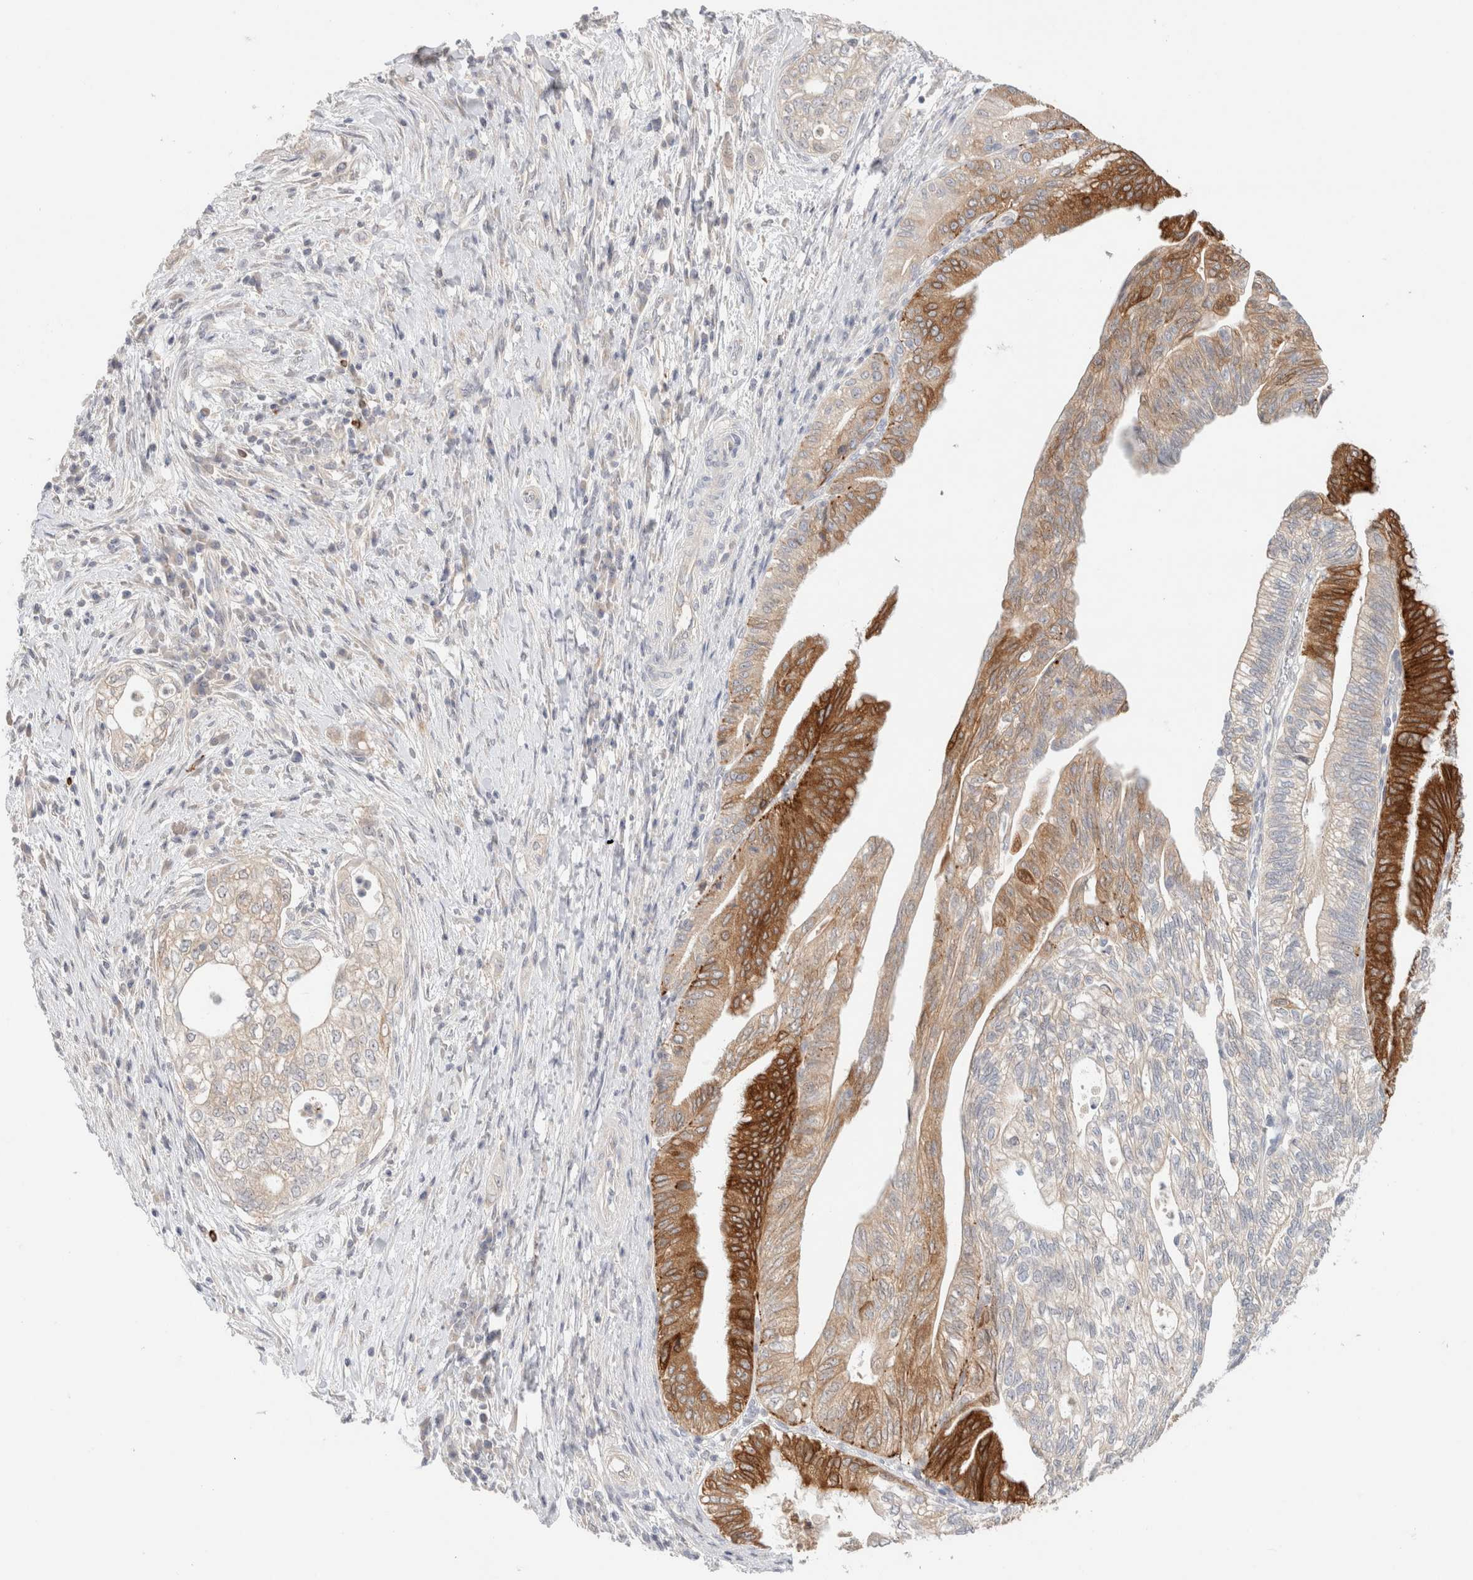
{"staining": {"intensity": "strong", "quantity": "<25%", "location": "cytoplasmic/membranous"}, "tissue": "pancreatic cancer", "cell_type": "Tumor cells", "image_type": "cancer", "snomed": [{"axis": "morphology", "description": "Adenocarcinoma, NOS"}, {"axis": "topography", "description": "Pancreas"}], "caption": "Brown immunohistochemical staining in human adenocarcinoma (pancreatic) reveals strong cytoplasmic/membranous positivity in about <25% of tumor cells.", "gene": "SDR16C5", "patient": {"sex": "male", "age": 72}}